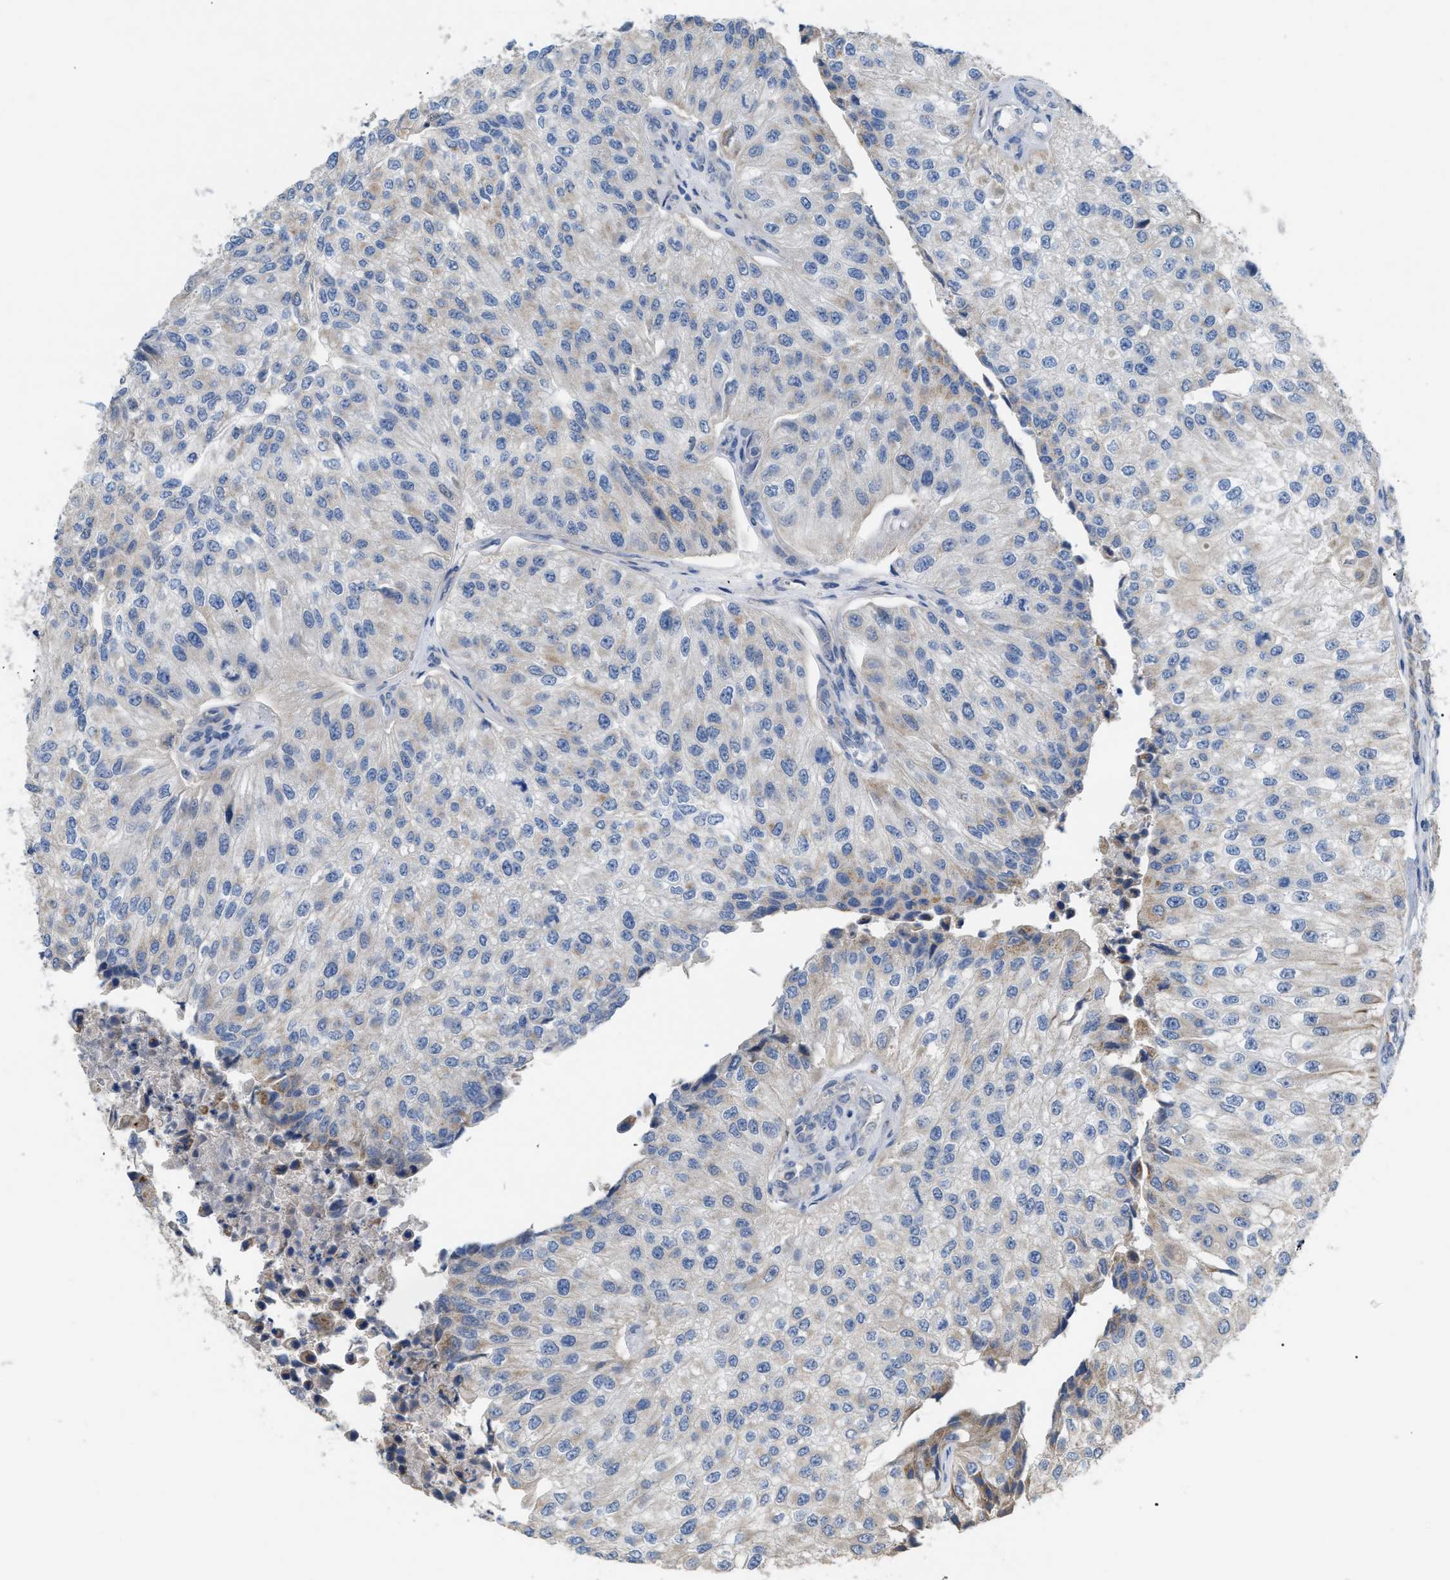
{"staining": {"intensity": "weak", "quantity": "<25%", "location": "cytoplasmic/membranous"}, "tissue": "urothelial cancer", "cell_type": "Tumor cells", "image_type": "cancer", "snomed": [{"axis": "morphology", "description": "Urothelial carcinoma, High grade"}, {"axis": "topography", "description": "Kidney"}, {"axis": "topography", "description": "Urinary bladder"}], "caption": "This is an IHC micrograph of urothelial carcinoma (high-grade). There is no staining in tumor cells.", "gene": "DHX58", "patient": {"sex": "male", "age": 77}}